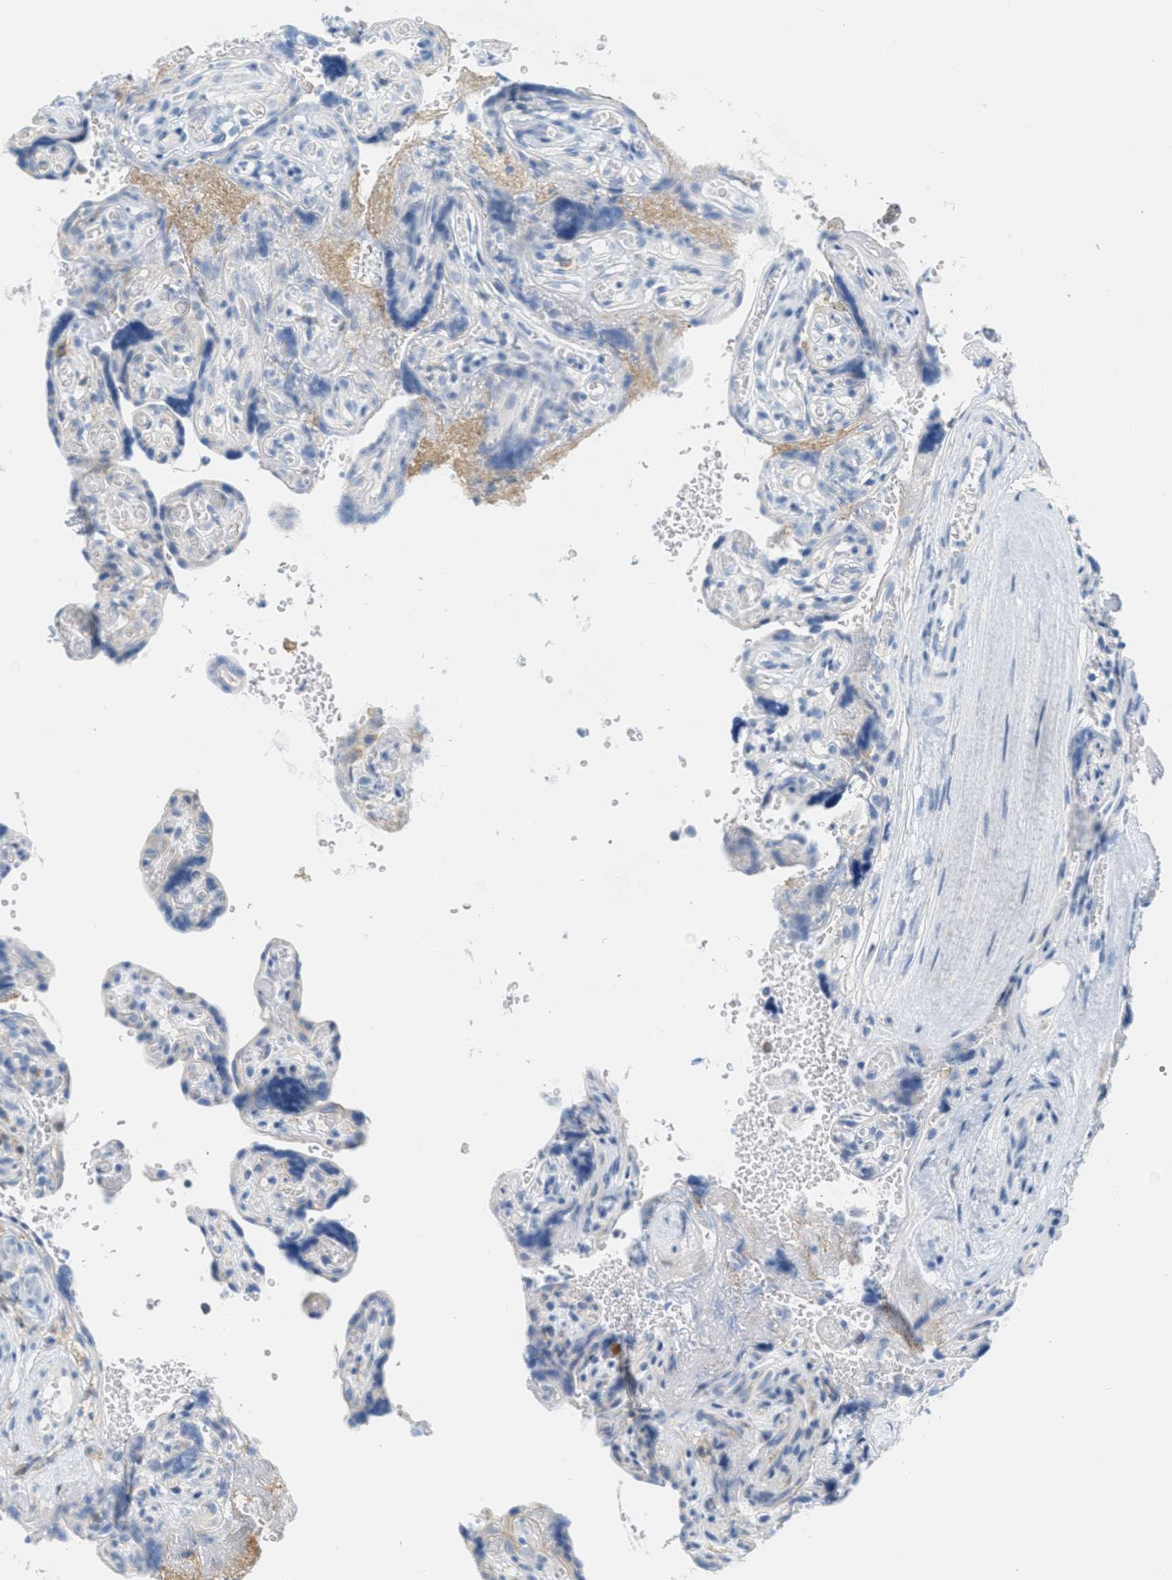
{"staining": {"intensity": "moderate", "quantity": ">75%", "location": "cytoplasmic/membranous"}, "tissue": "placenta", "cell_type": "Decidual cells", "image_type": "normal", "snomed": [{"axis": "morphology", "description": "Normal tissue, NOS"}, {"axis": "topography", "description": "Placenta"}], "caption": "Immunohistochemical staining of normal placenta exhibits >75% levels of moderate cytoplasmic/membranous protein positivity in approximately >75% of decidual cells.", "gene": "TEX264", "patient": {"sex": "female", "age": 30}}